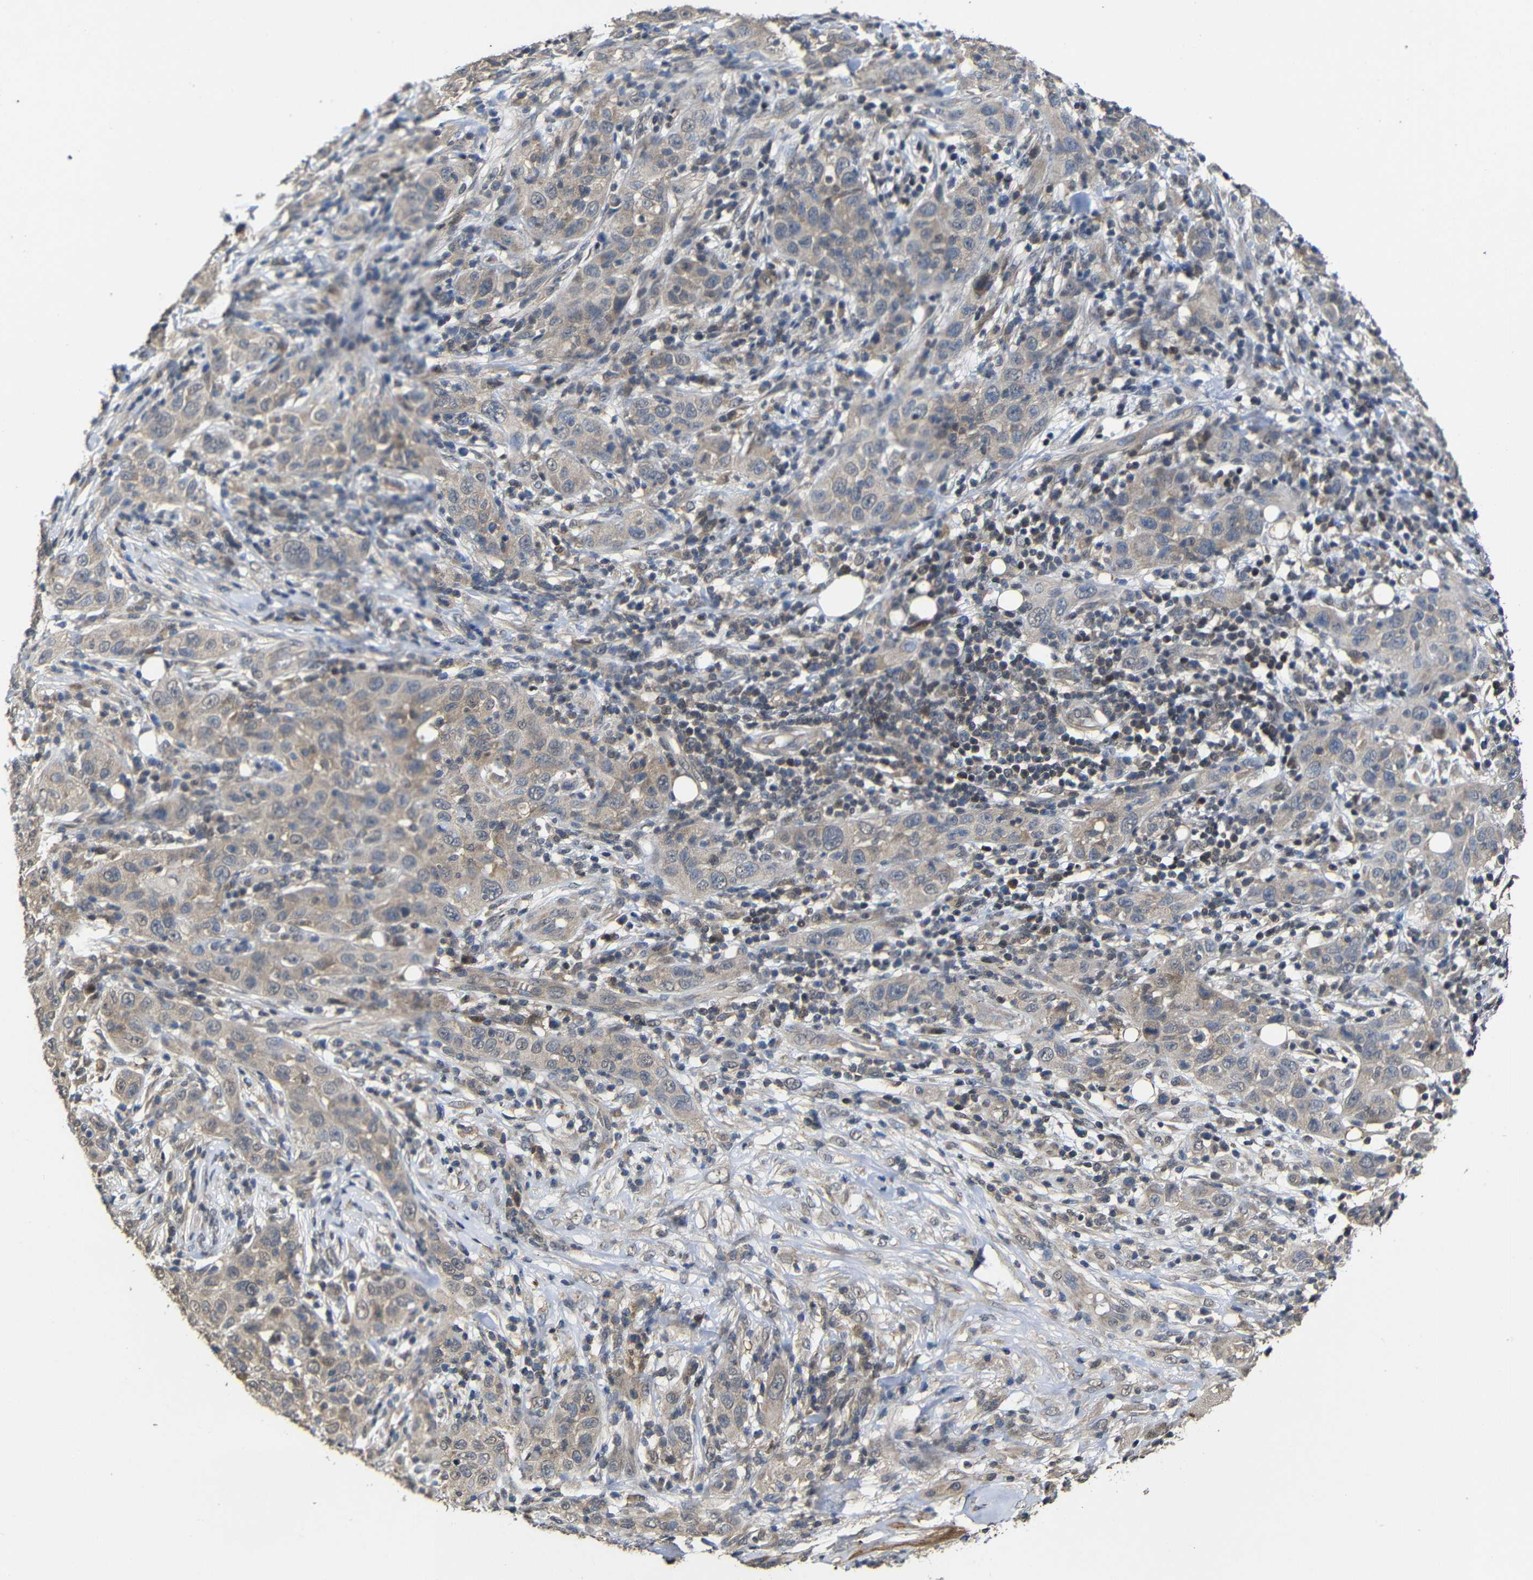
{"staining": {"intensity": "weak", "quantity": "<25%", "location": "cytoplasmic/membranous"}, "tissue": "skin cancer", "cell_type": "Tumor cells", "image_type": "cancer", "snomed": [{"axis": "morphology", "description": "Squamous cell carcinoma, NOS"}, {"axis": "topography", "description": "Skin"}], "caption": "A high-resolution histopathology image shows immunohistochemistry (IHC) staining of skin cancer (squamous cell carcinoma), which displays no significant positivity in tumor cells. The staining was performed using DAB (3,3'-diaminobenzidine) to visualize the protein expression in brown, while the nuclei were stained in blue with hematoxylin (Magnification: 20x).", "gene": "ATG12", "patient": {"sex": "female", "age": 88}}